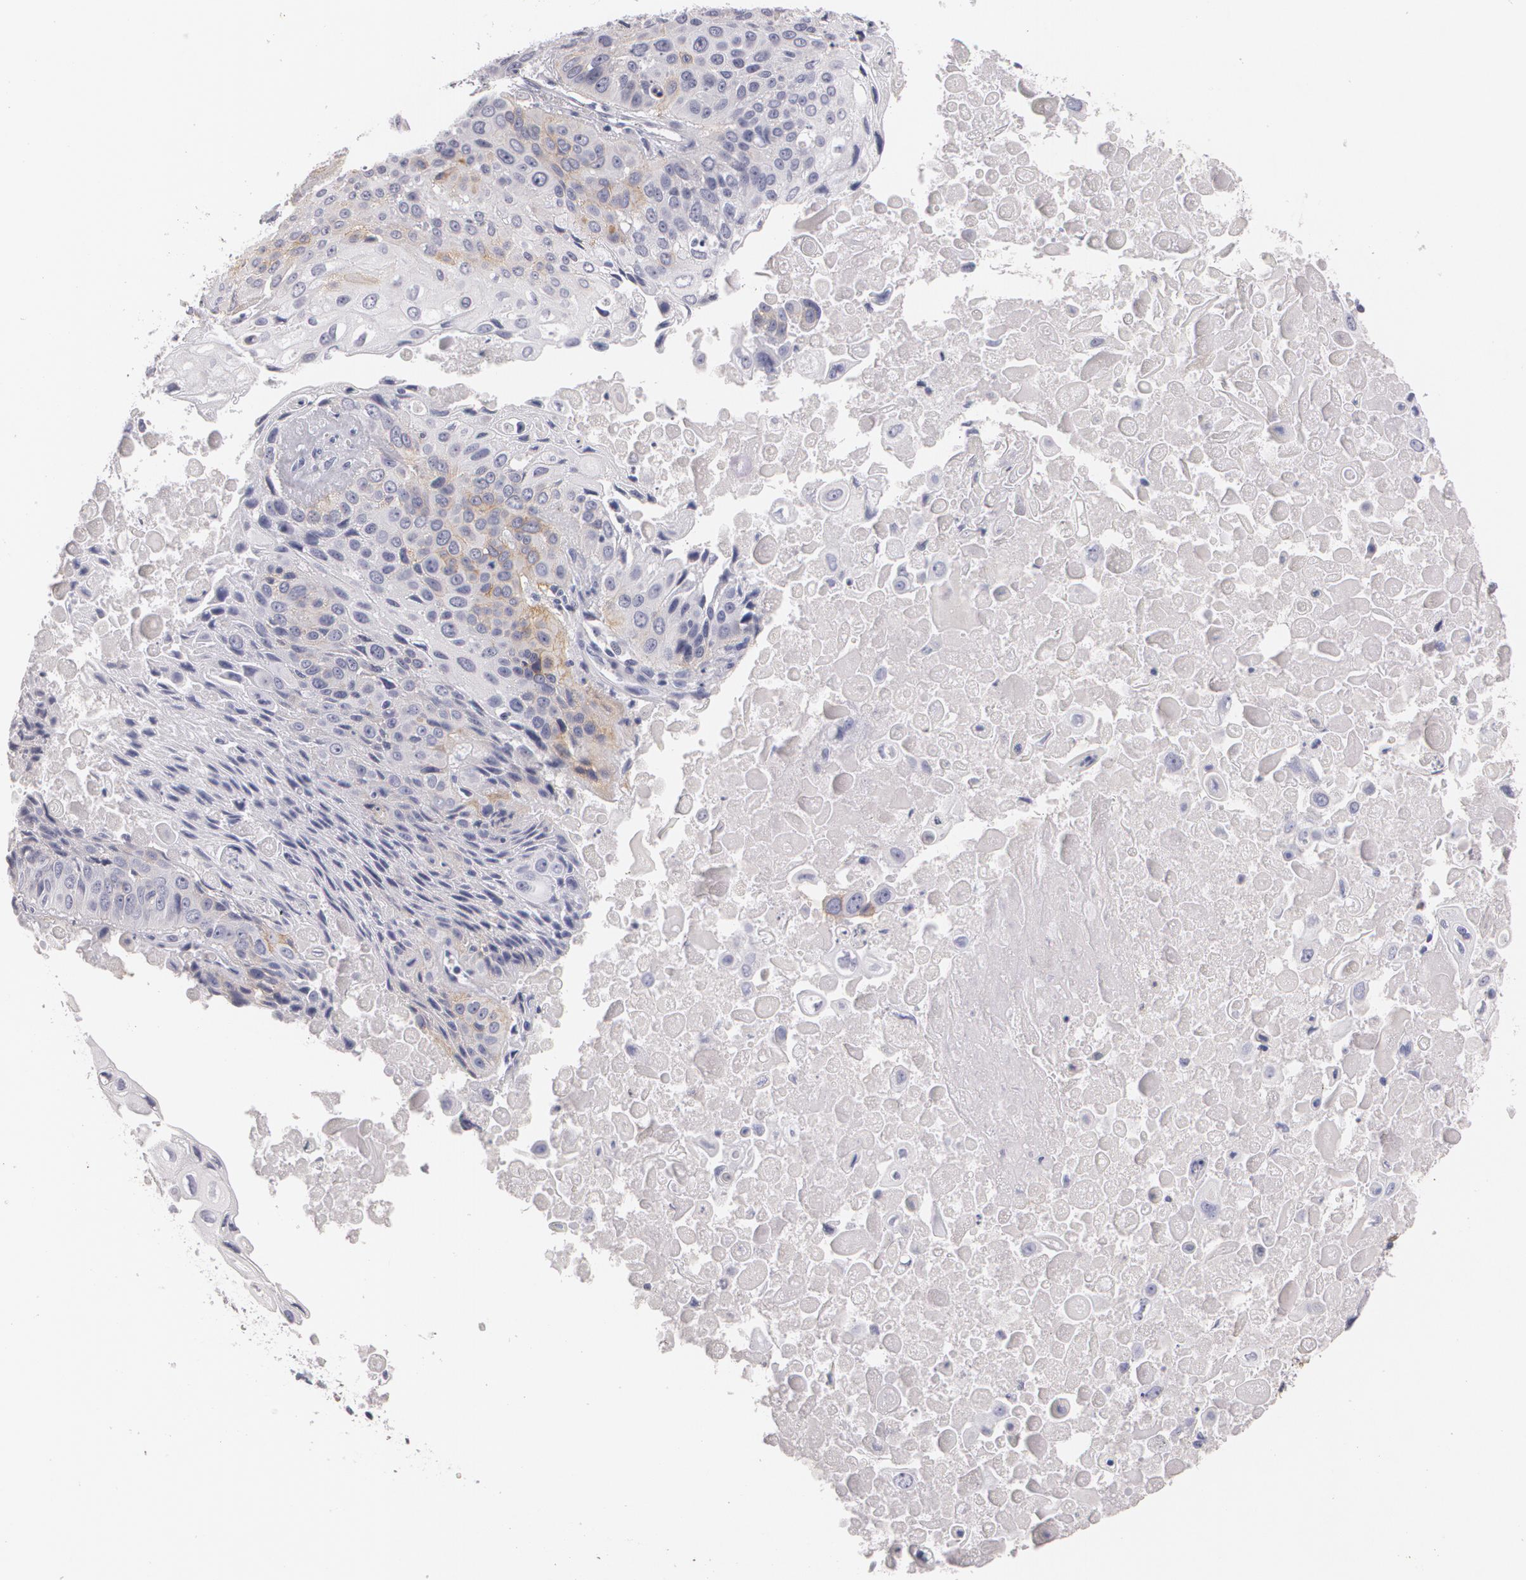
{"staining": {"intensity": "negative", "quantity": "none", "location": "none"}, "tissue": "lung cancer", "cell_type": "Tumor cells", "image_type": "cancer", "snomed": [{"axis": "morphology", "description": "Adenocarcinoma, NOS"}, {"axis": "topography", "description": "Lung"}], "caption": "An IHC photomicrograph of adenocarcinoma (lung) is shown. There is no staining in tumor cells of adenocarcinoma (lung).", "gene": "NGFR", "patient": {"sex": "male", "age": 60}}